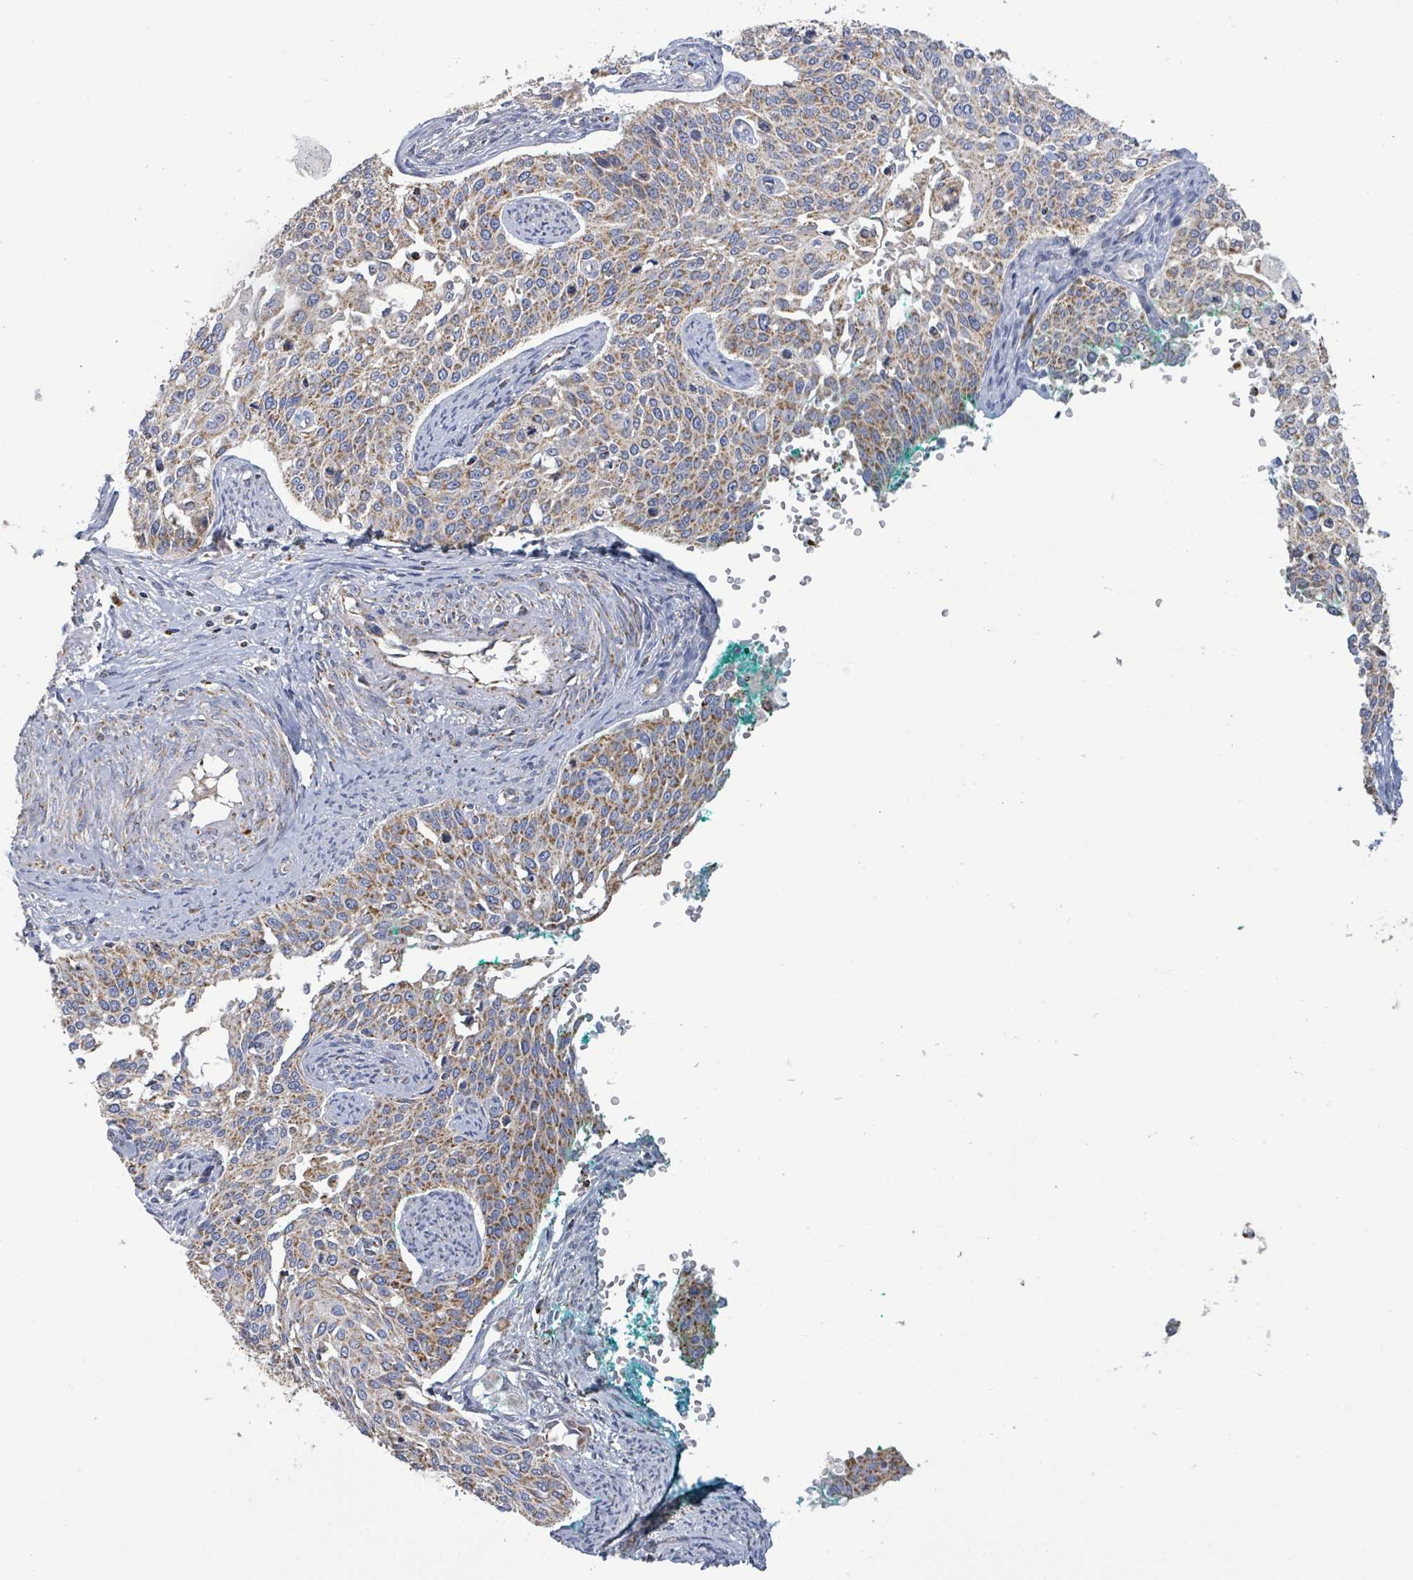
{"staining": {"intensity": "moderate", "quantity": ">75%", "location": "cytoplasmic/membranous"}, "tissue": "cervical cancer", "cell_type": "Tumor cells", "image_type": "cancer", "snomed": [{"axis": "morphology", "description": "Squamous cell carcinoma, NOS"}, {"axis": "topography", "description": "Cervix"}], "caption": "Immunohistochemical staining of human cervical cancer (squamous cell carcinoma) exhibits medium levels of moderate cytoplasmic/membranous staining in about >75% of tumor cells.", "gene": "SUCLG2", "patient": {"sex": "female", "age": 44}}